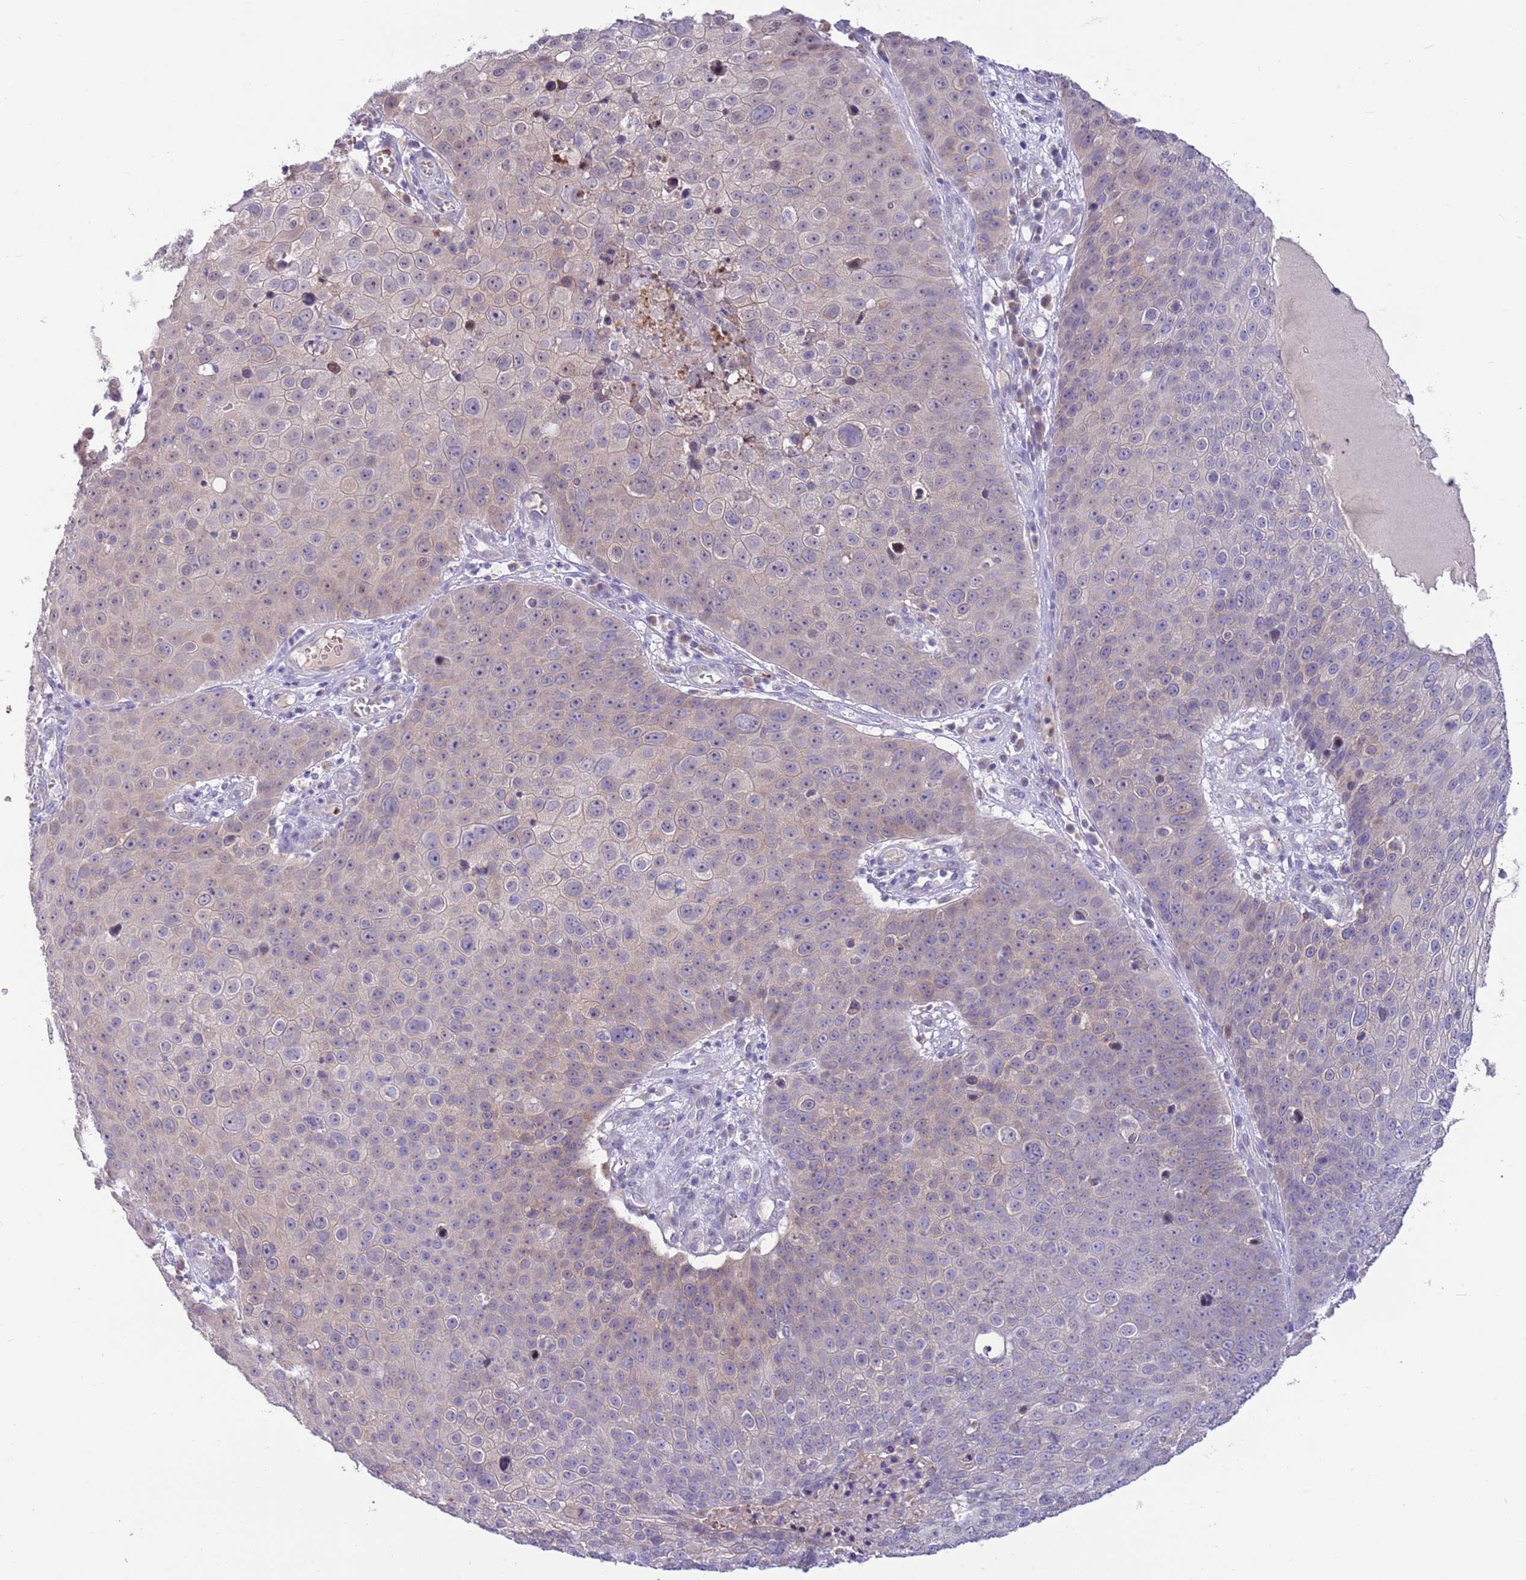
{"staining": {"intensity": "negative", "quantity": "none", "location": "none"}, "tissue": "skin cancer", "cell_type": "Tumor cells", "image_type": "cancer", "snomed": [{"axis": "morphology", "description": "Squamous cell carcinoma, NOS"}, {"axis": "topography", "description": "Skin"}], "caption": "Tumor cells are negative for protein expression in human squamous cell carcinoma (skin).", "gene": "DDHD1", "patient": {"sex": "male", "age": 71}}